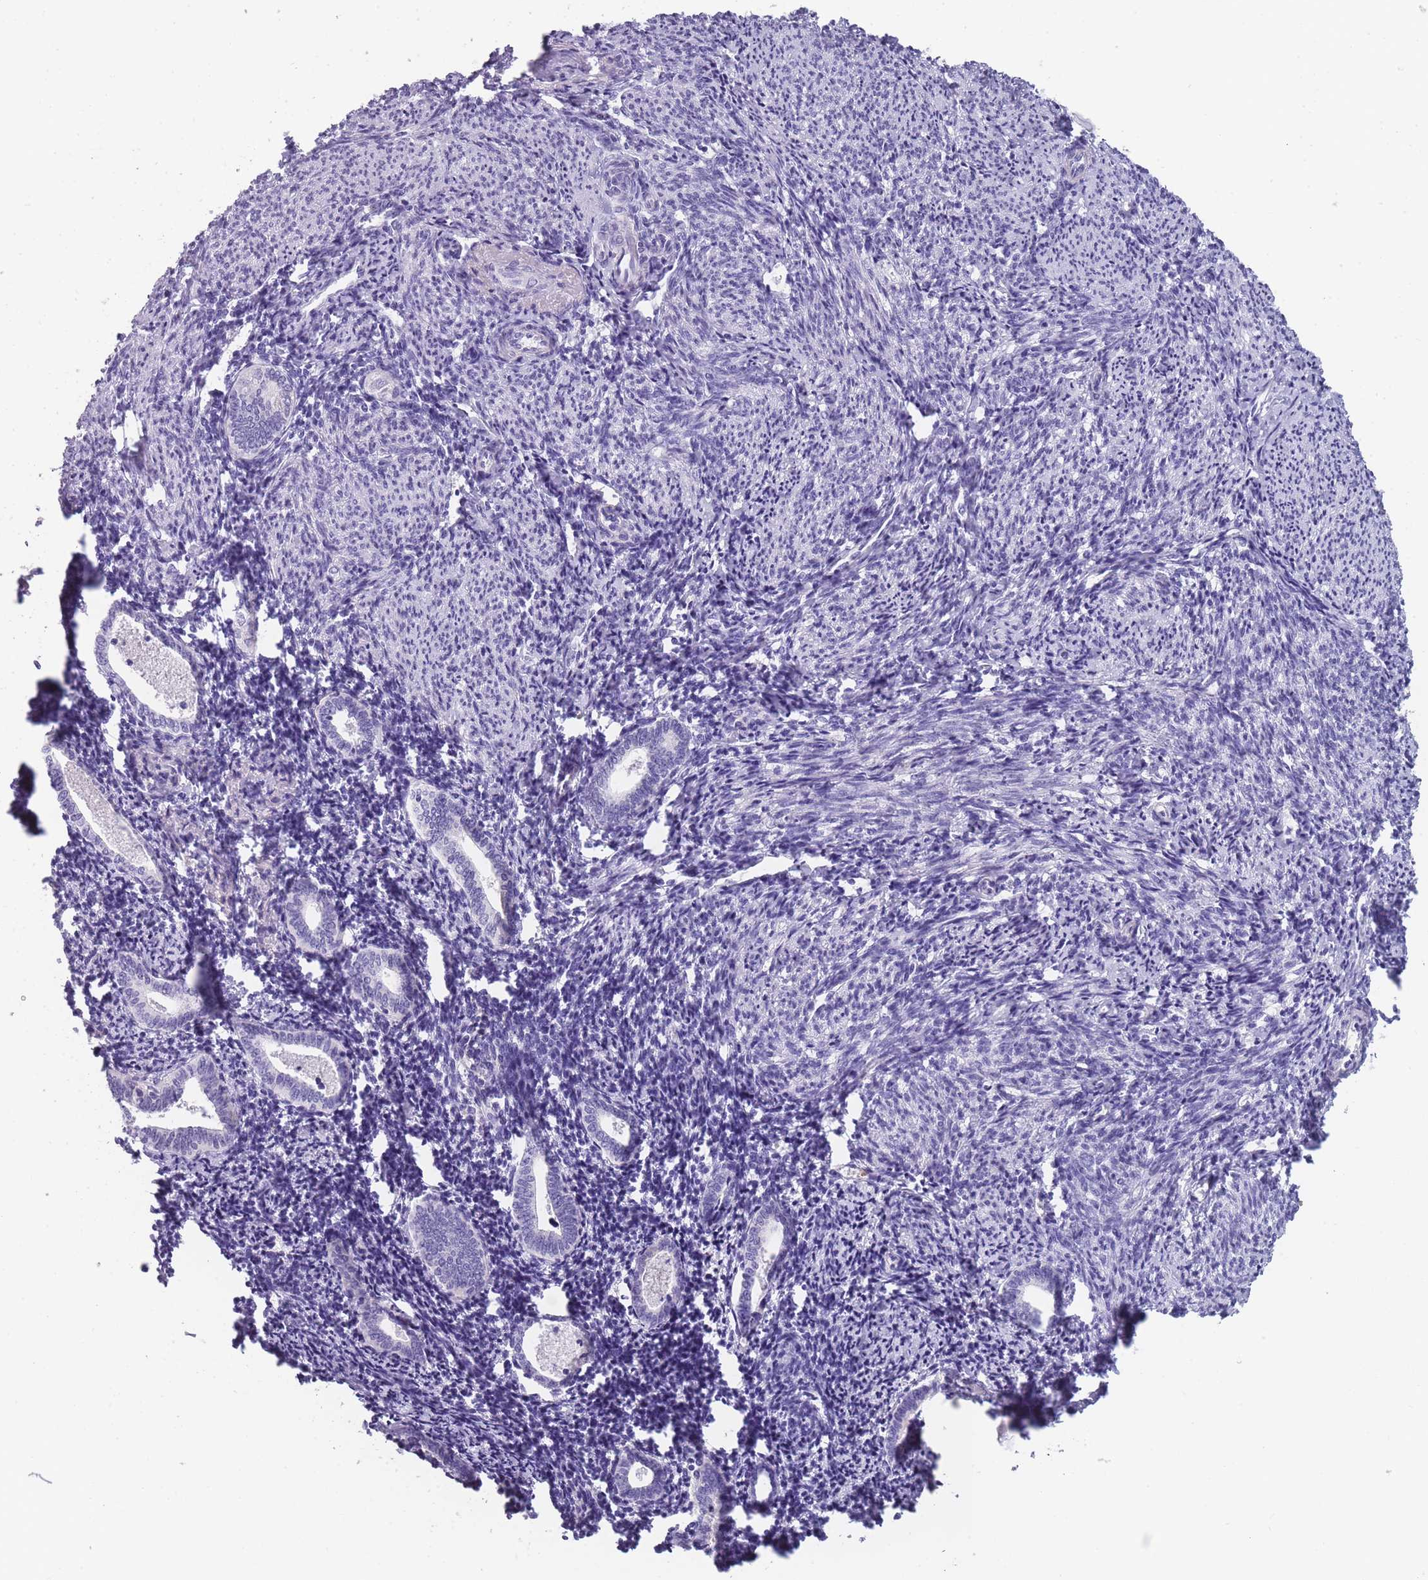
{"staining": {"intensity": "negative", "quantity": "none", "location": "none"}, "tissue": "endometrium", "cell_type": "Cells in endometrial stroma", "image_type": "normal", "snomed": [{"axis": "morphology", "description": "Normal tissue, NOS"}, {"axis": "topography", "description": "Endometrium"}], "caption": "The micrograph reveals no significant expression in cells in endometrial stroma of endometrium. (DAB IHC with hematoxylin counter stain).", "gene": "CR1L", "patient": {"sex": "female", "age": 54}}